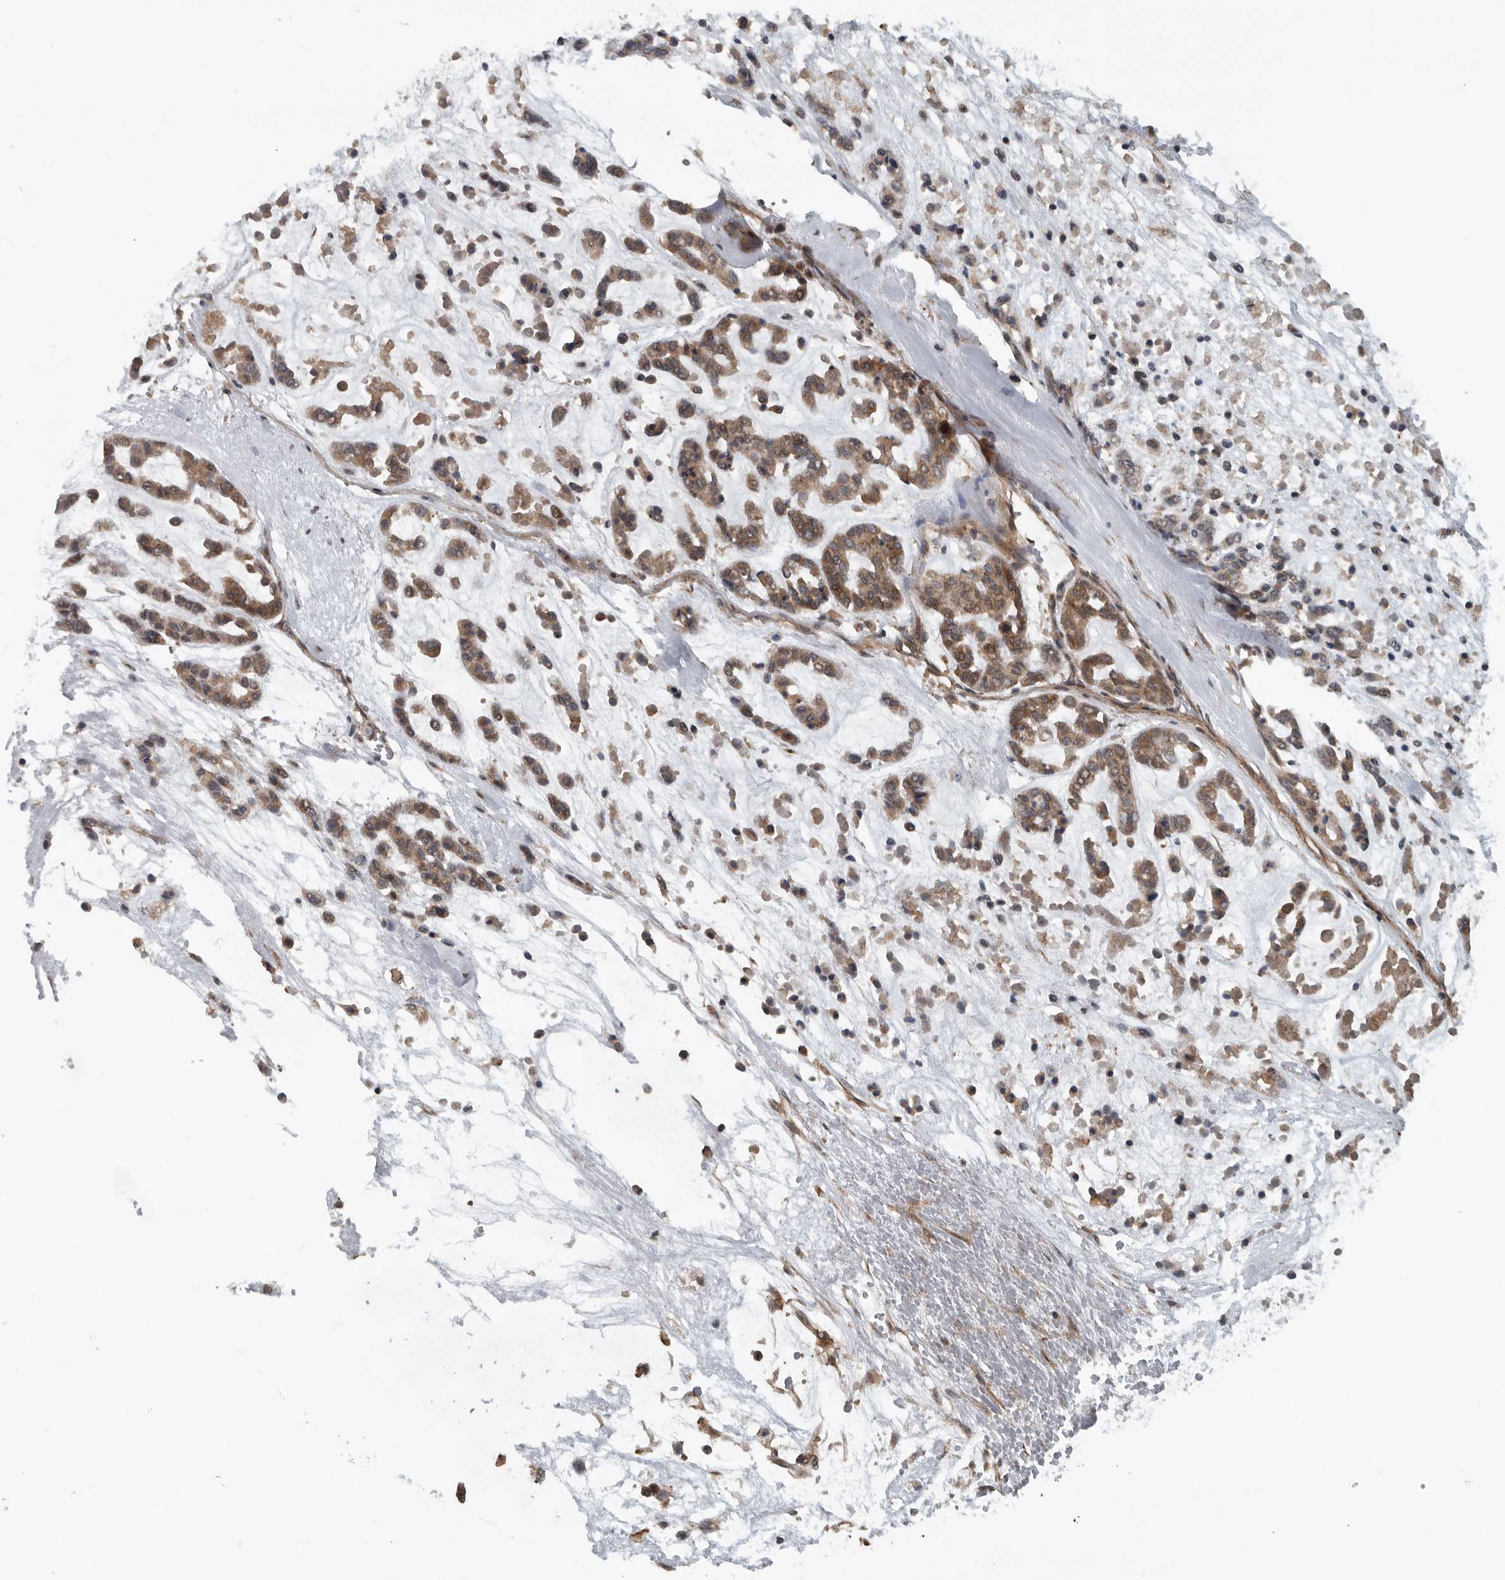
{"staining": {"intensity": "weak", "quantity": ">75%", "location": "cytoplasmic/membranous"}, "tissue": "head and neck cancer", "cell_type": "Tumor cells", "image_type": "cancer", "snomed": [{"axis": "morphology", "description": "Adenocarcinoma, NOS"}, {"axis": "morphology", "description": "Adenoma, NOS"}, {"axis": "topography", "description": "Head-Neck"}], "caption": "The histopathology image demonstrates a brown stain indicating the presence of a protein in the cytoplasmic/membranous of tumor cells in adenoma (head and neck).", "gene": "AMFR", "patient": {"sex": "female", "age": 55}}